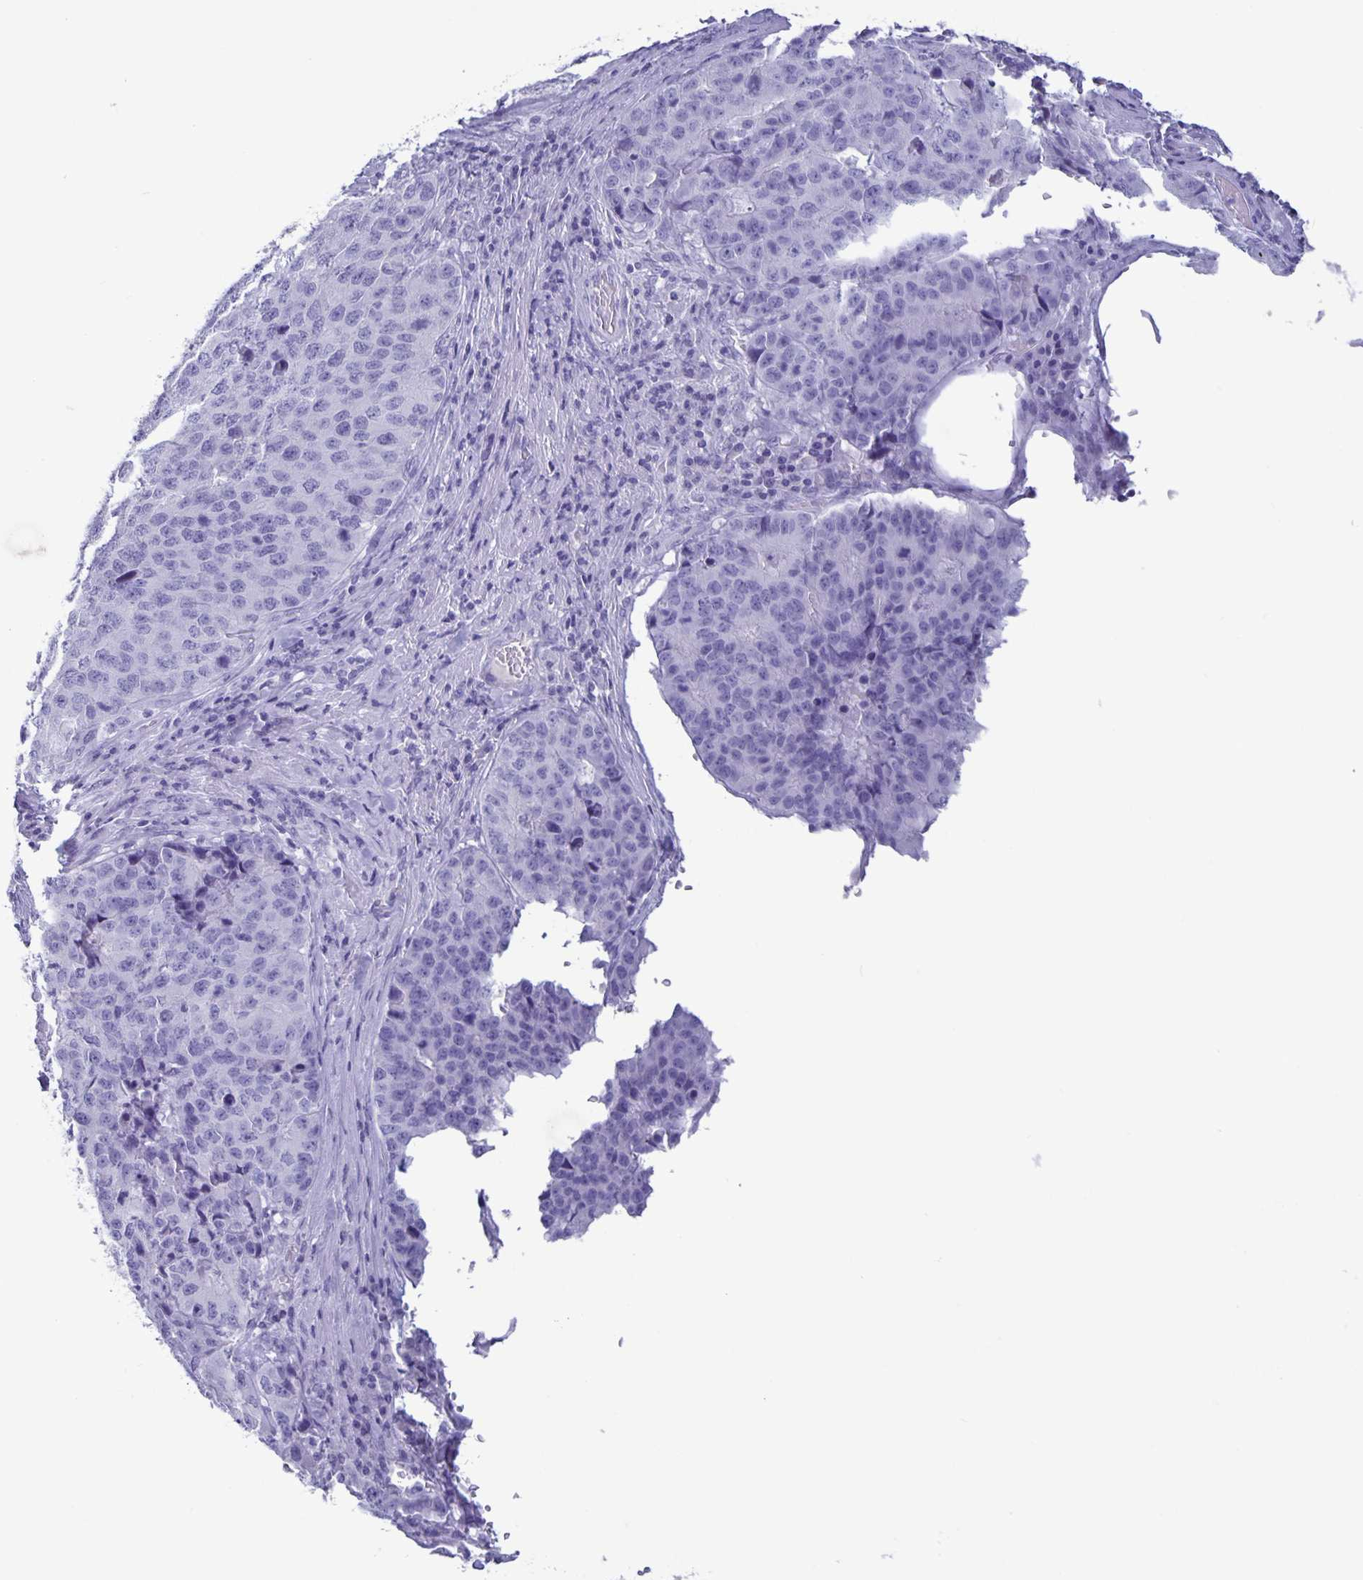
{"staining": {"intensity": "negative", "quantity": "none", "location": "none"}, "tissue": "stomach cancer", "cell_type": "Tumor cells", "image_type": "cancer", "snomed": [{"axis": "morphology", "description": "Adenocarcinoma, NOS"}, {"axis": "topography", "description": "Stomach"}], "caption": "Immunohistochemistry photomicrograph of neoplastic tissue: stomach cancer stained with DAB shows no significant protein expression in tumor cells.", "gene": "BPIFA3", "patient": {"sex": "male", "age": 71}}